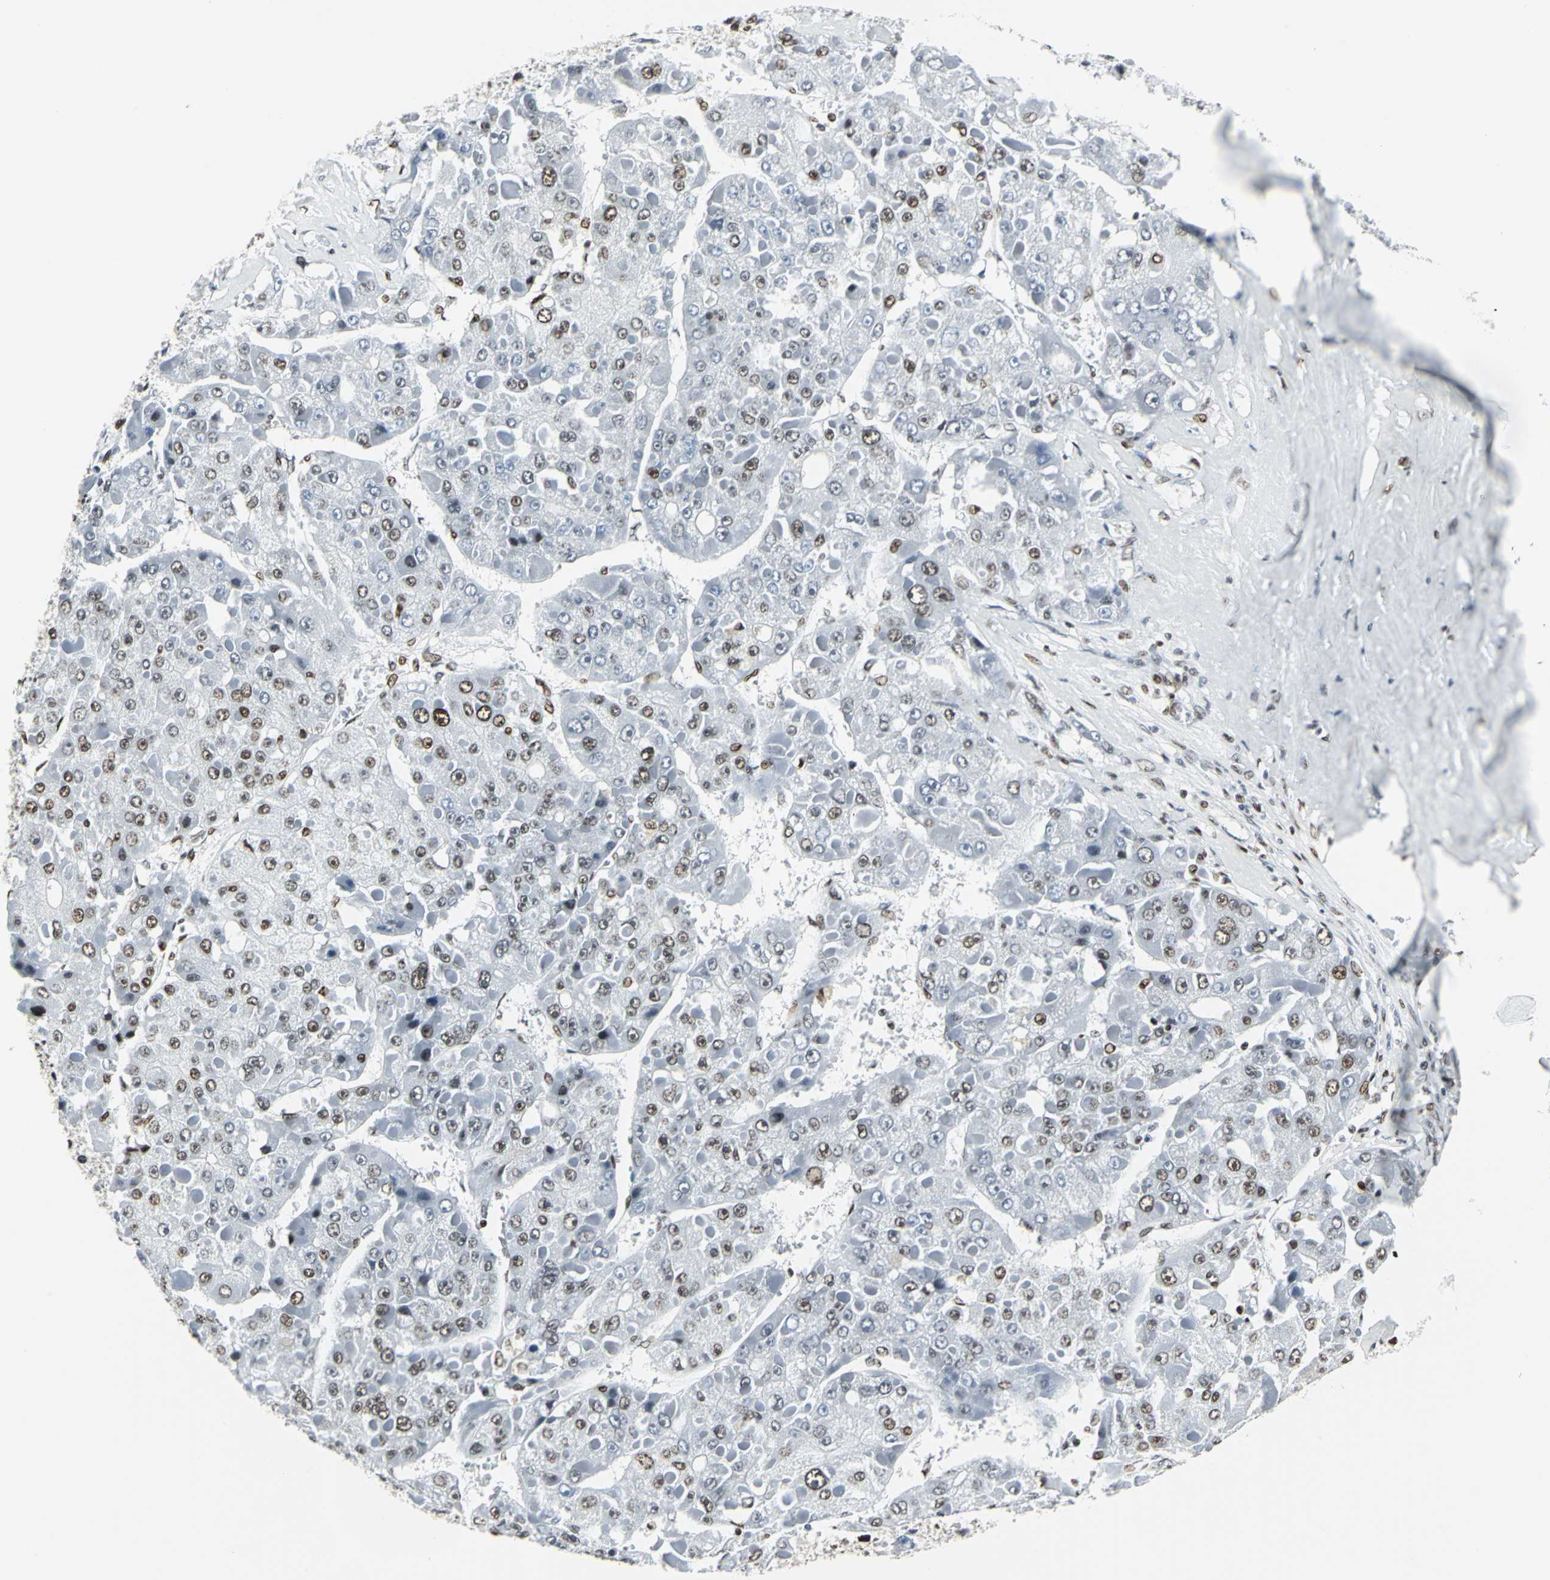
{"staining": {"intensity": "strong", "quantity": "25%-75%", "location": "nuclear"}, "tissue": "liver cancer", "cell_type": "Tumor cells", "image_type": "cancer", "snomed": [{"axis": "morphology", "description": "Carcinoma, Hepatocellular, NOS"}, {"axis": "topography", "description": "Liver"}], "caption": "Tumor cells show high levels of strong nuclear staining in about 25%-75% of cells in liver cancer.", "gene": "HDAC2", "patient": {"sex": "female", "age": 73}}